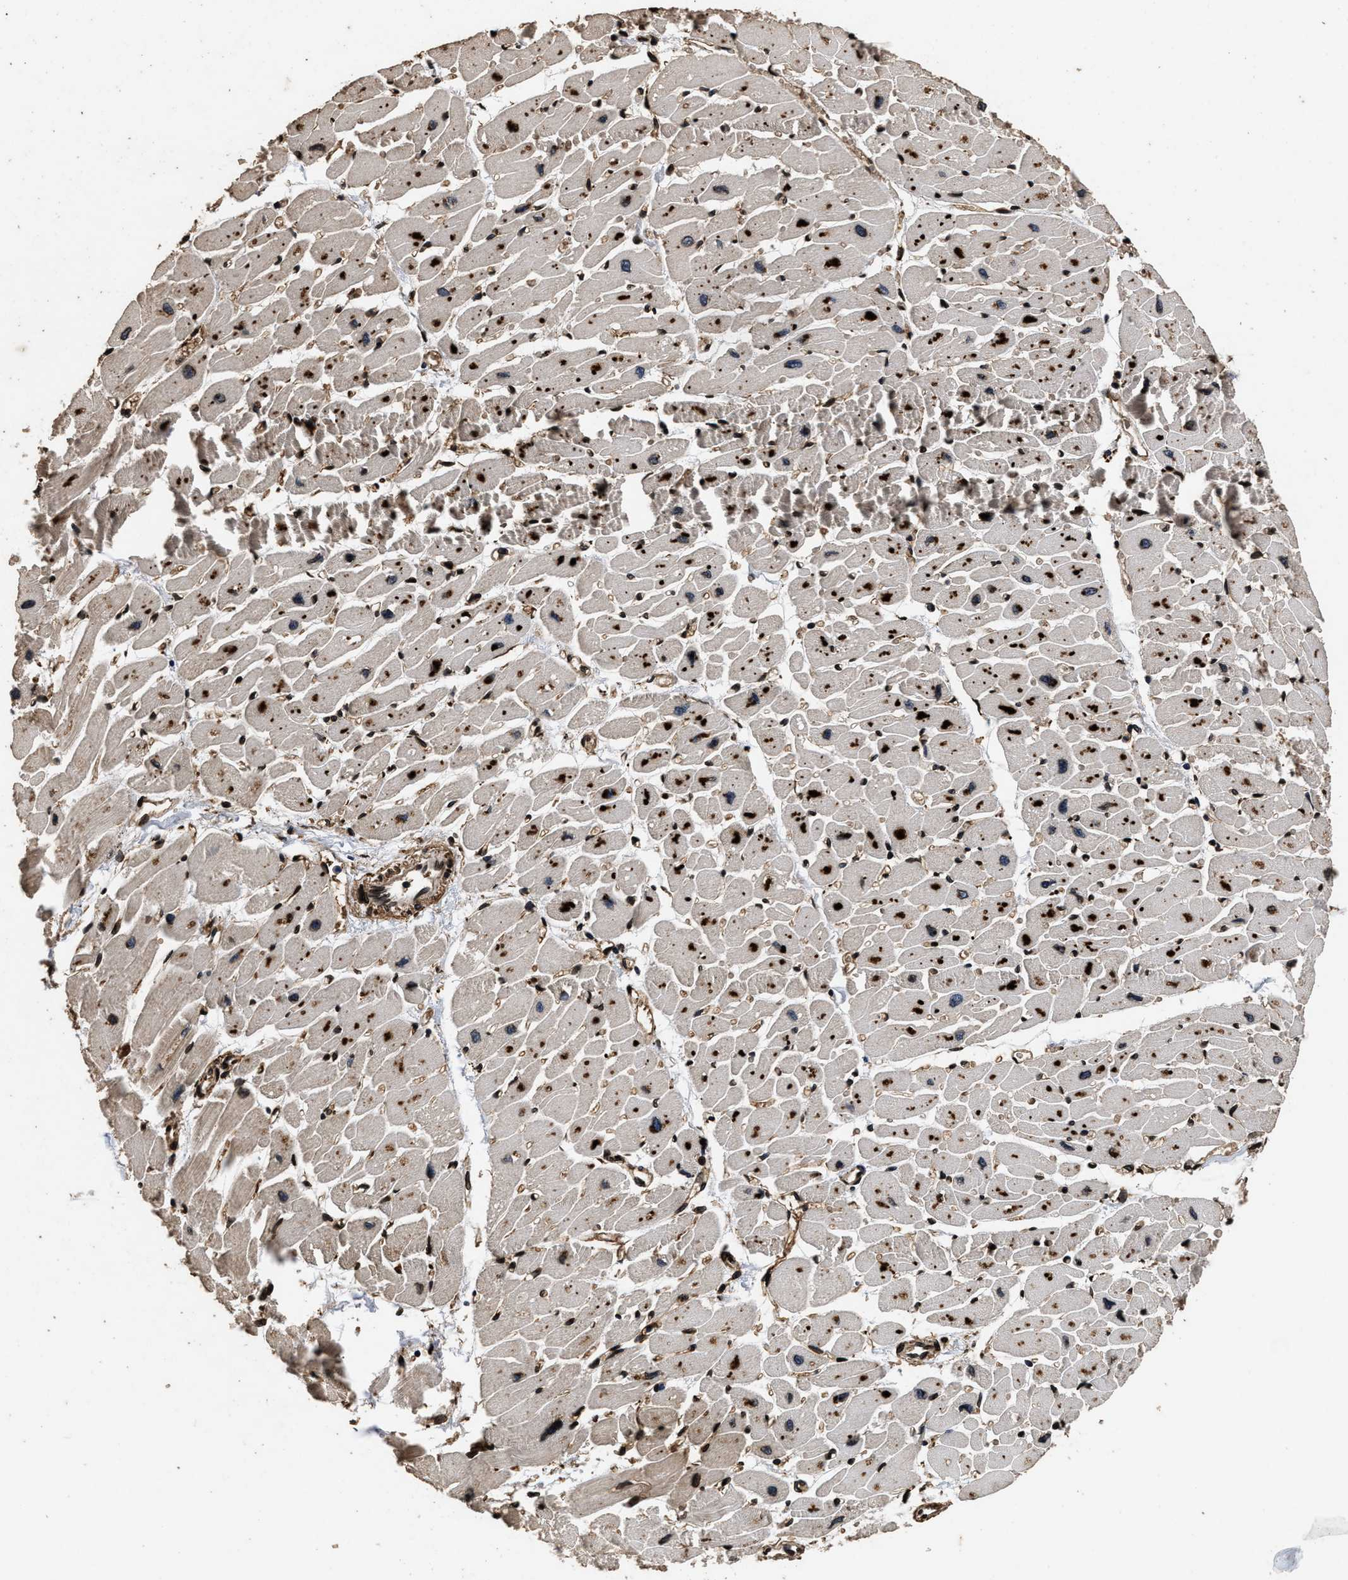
{"staining": {"intensity": "strong", "quantity": "25%-75%", "location": "cytoplasmic/membranous,nuclear"}, "tissue": "heart muscle", "cell_type": "Cardiomyocytes", "image_type": "normal", "snomed": [{"axis": "morphology", "description": "Normal tissue, NOS"}, {"axis": "topography", "description": "Heart"}], "caption": "The image exhibits a brown stain indicating the presence of a protein in the cytoplasmic/membranous,nuclear of cardiomyocytes in heart muscle. The staining was performed using DAB to visualize the protein expression in brown, while the nuclei were stained in blue with hematoxylin (Magnification: 20x).", "gene": "ACCS", "patient": {"sex": "female", "age": 54}}